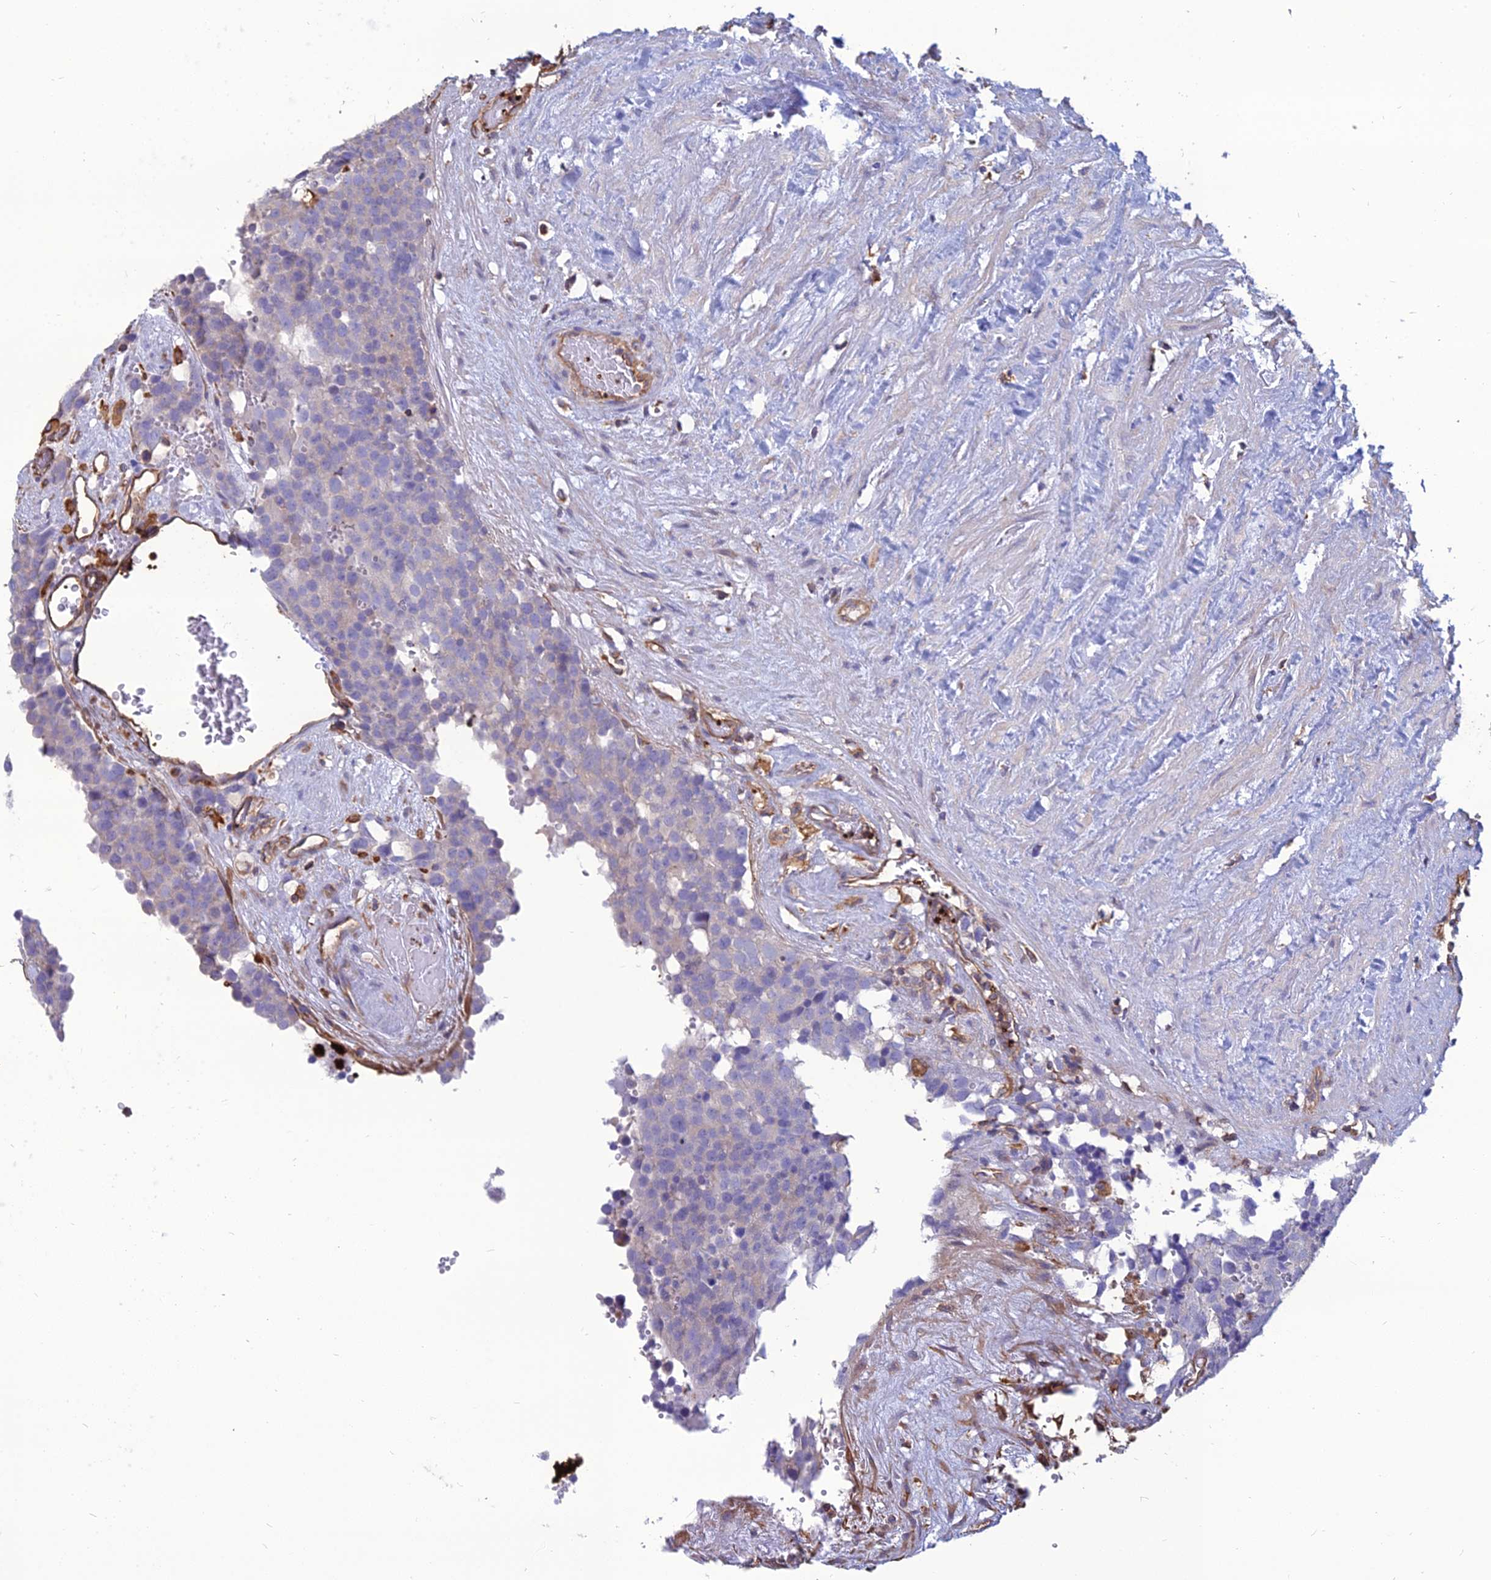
{"staining": {"intensity": "negative", "quantity": "none", "location": "none"}, "tissue": "testis cancer", "cell_type": "Tumor cells", "image_type": "cancer", "snomed": [{"axis": "morphology", "description": "Seminoma, NOS"}, {"axis": "topography", "description": "Testis"}], "caption": "A micrograph of seminoma (testis) stained for a protein exhibits no brown staining in tumor cells.", "gene": "PSMD11", "patient": {"sex": "male", "age": 71}}